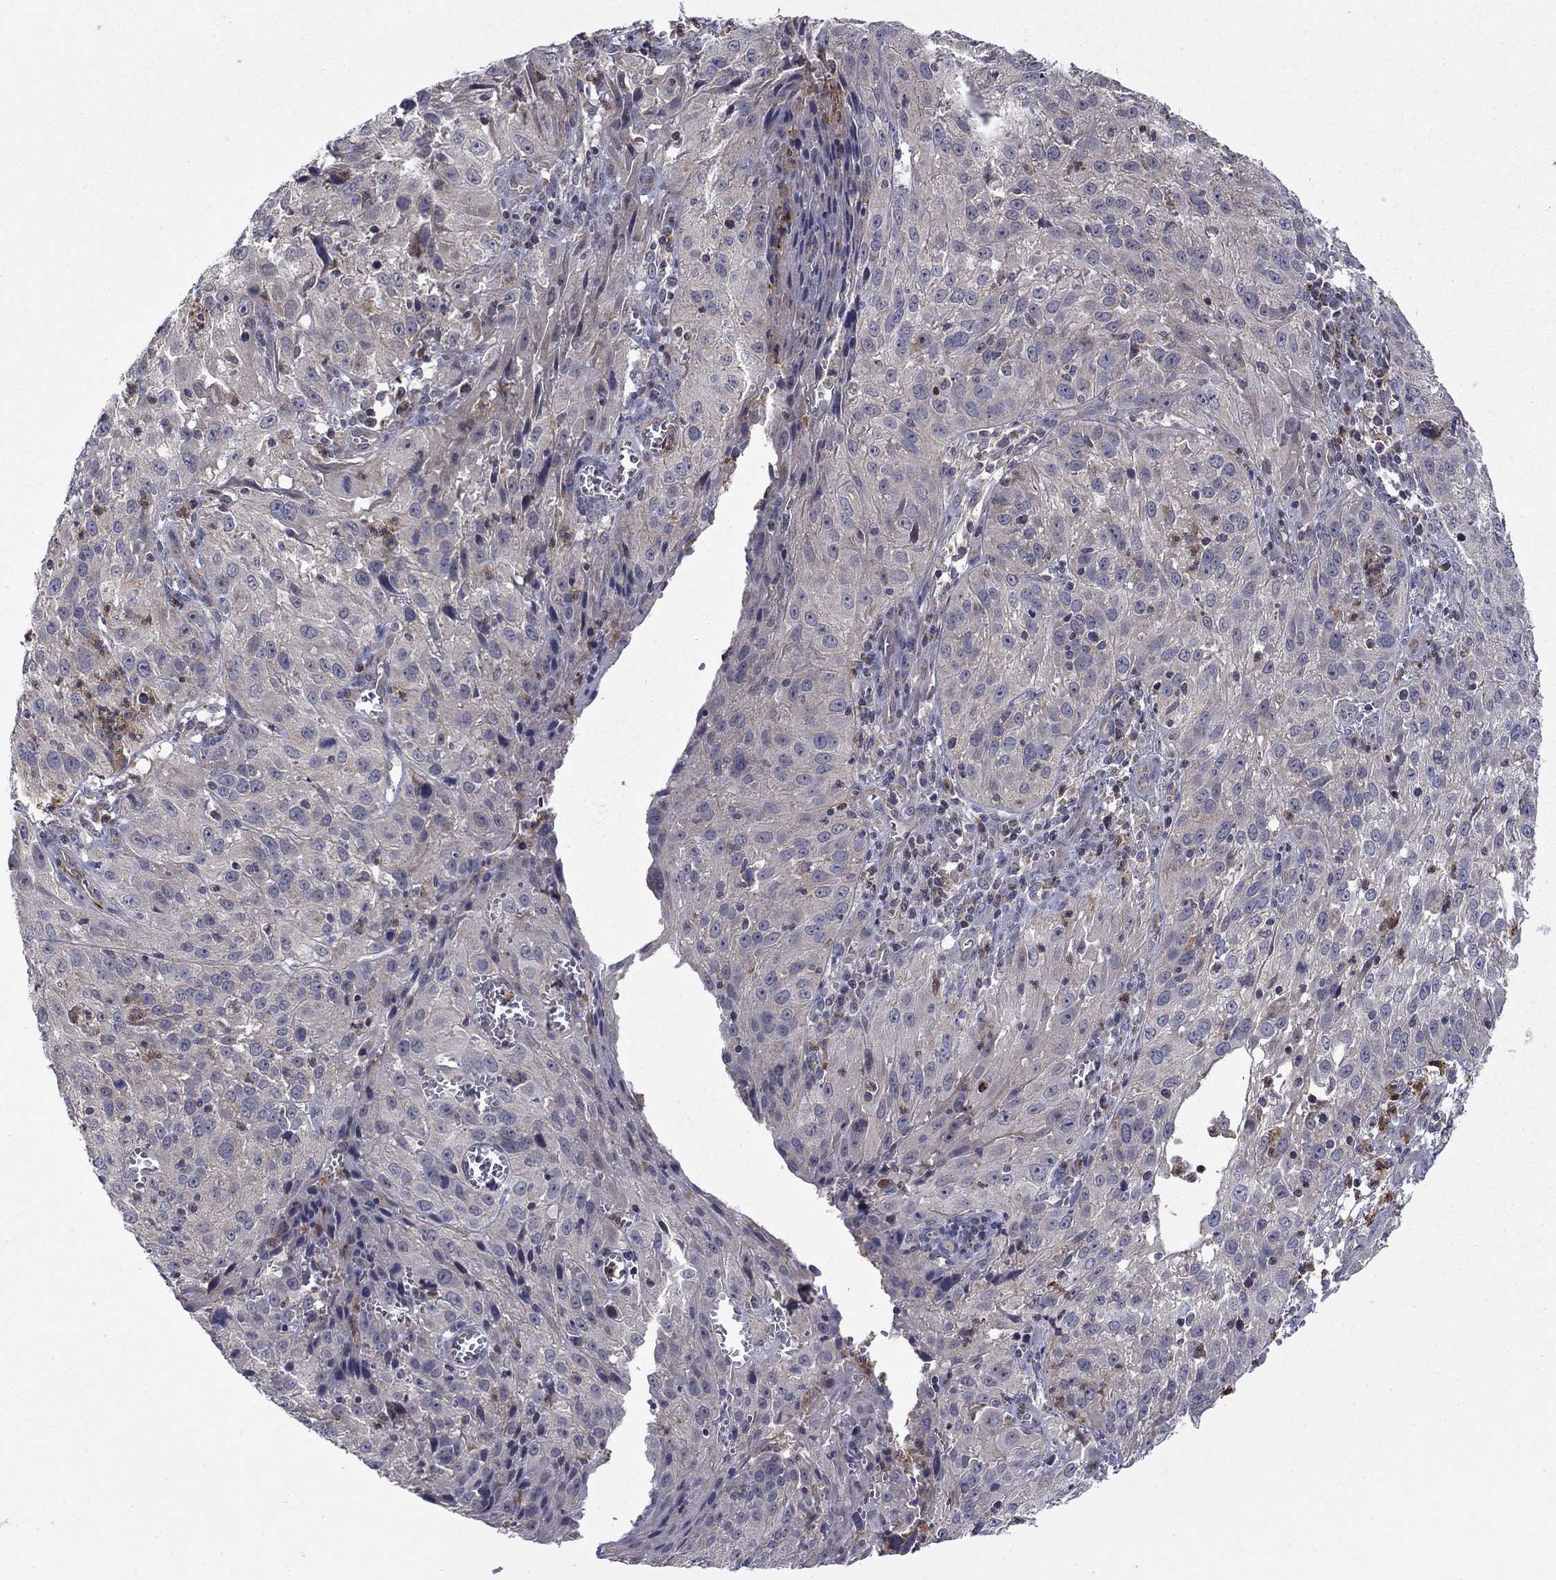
{"staining": {"intensity": "negative", "quantity": "none", "location": "none"}, "tissue": "cervical cancer", "cell_type": "Tumor cells", "image_type": "cancer", "snomed": [{"axis": "morphology", "description": "Squamous cell carcinoma, NOS"}, {"axis": "topography", "description": "Cervix"}], "caption": "There is no significant staining in tumor cells of cervical cancer.", "gene": "DOP1B", "patient": {"sex": "female", "age": 32}}